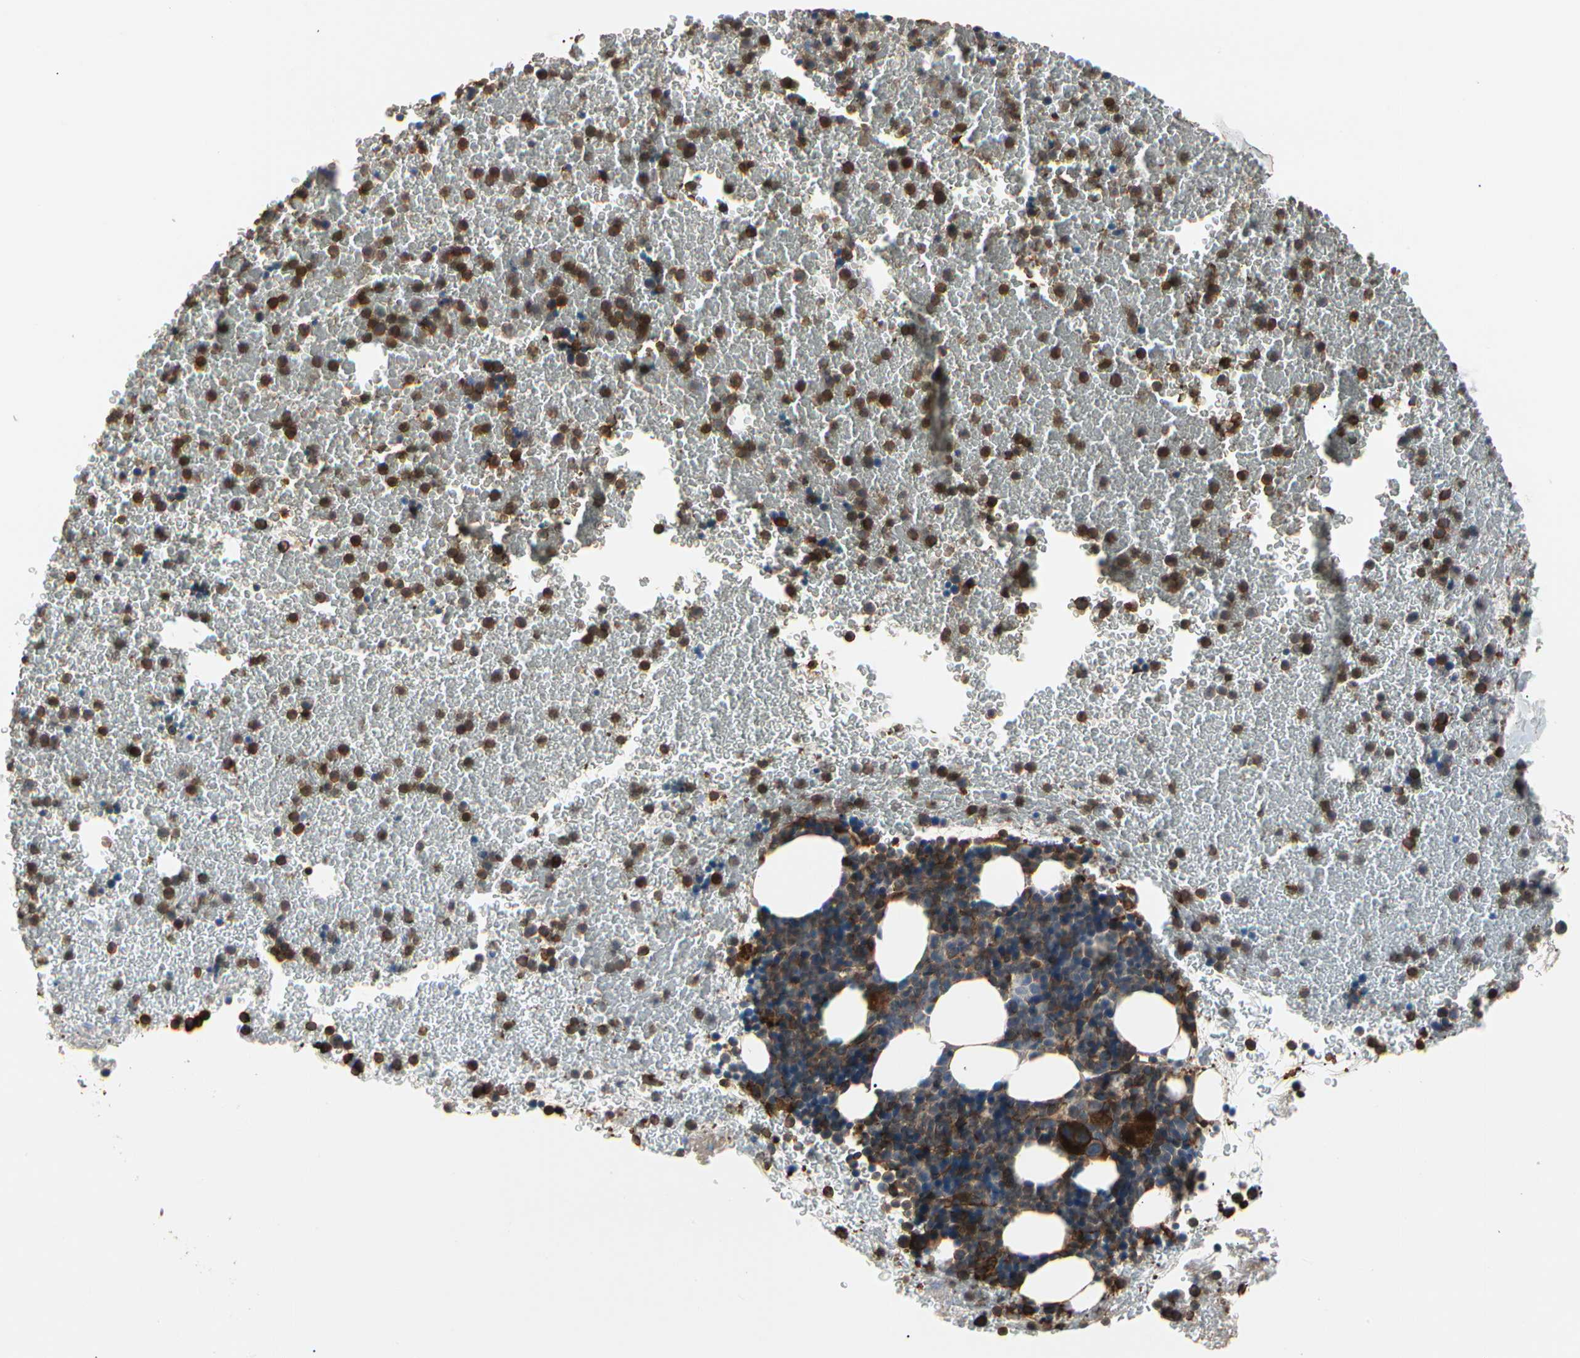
{"staining": {"intensity": "strong", "quantity": ">75%", "location": "cytoplasmic/membranous"}, "tissue": "bone marrow", "cell_type": "Hematopoietic cells", "image_type": "normal", "snomed": [{"axis": "morphology", "description": "Normal tissue, NOS"}, {"axis": "topography", "description": "Bone marrow"}], "caption": "Immunohistochemistry (IHC) histopathology image of benign bone marrow: bone marrow stained using IHC exhibits high levels of strong protein expression localized specifically in the cytoplasmic/membranous of hematopoietic cells, appearing as a cytoplasmic/membranous brown color.", "gene": "MAPK13", "patient": {"sex": "female", "age": 53}}